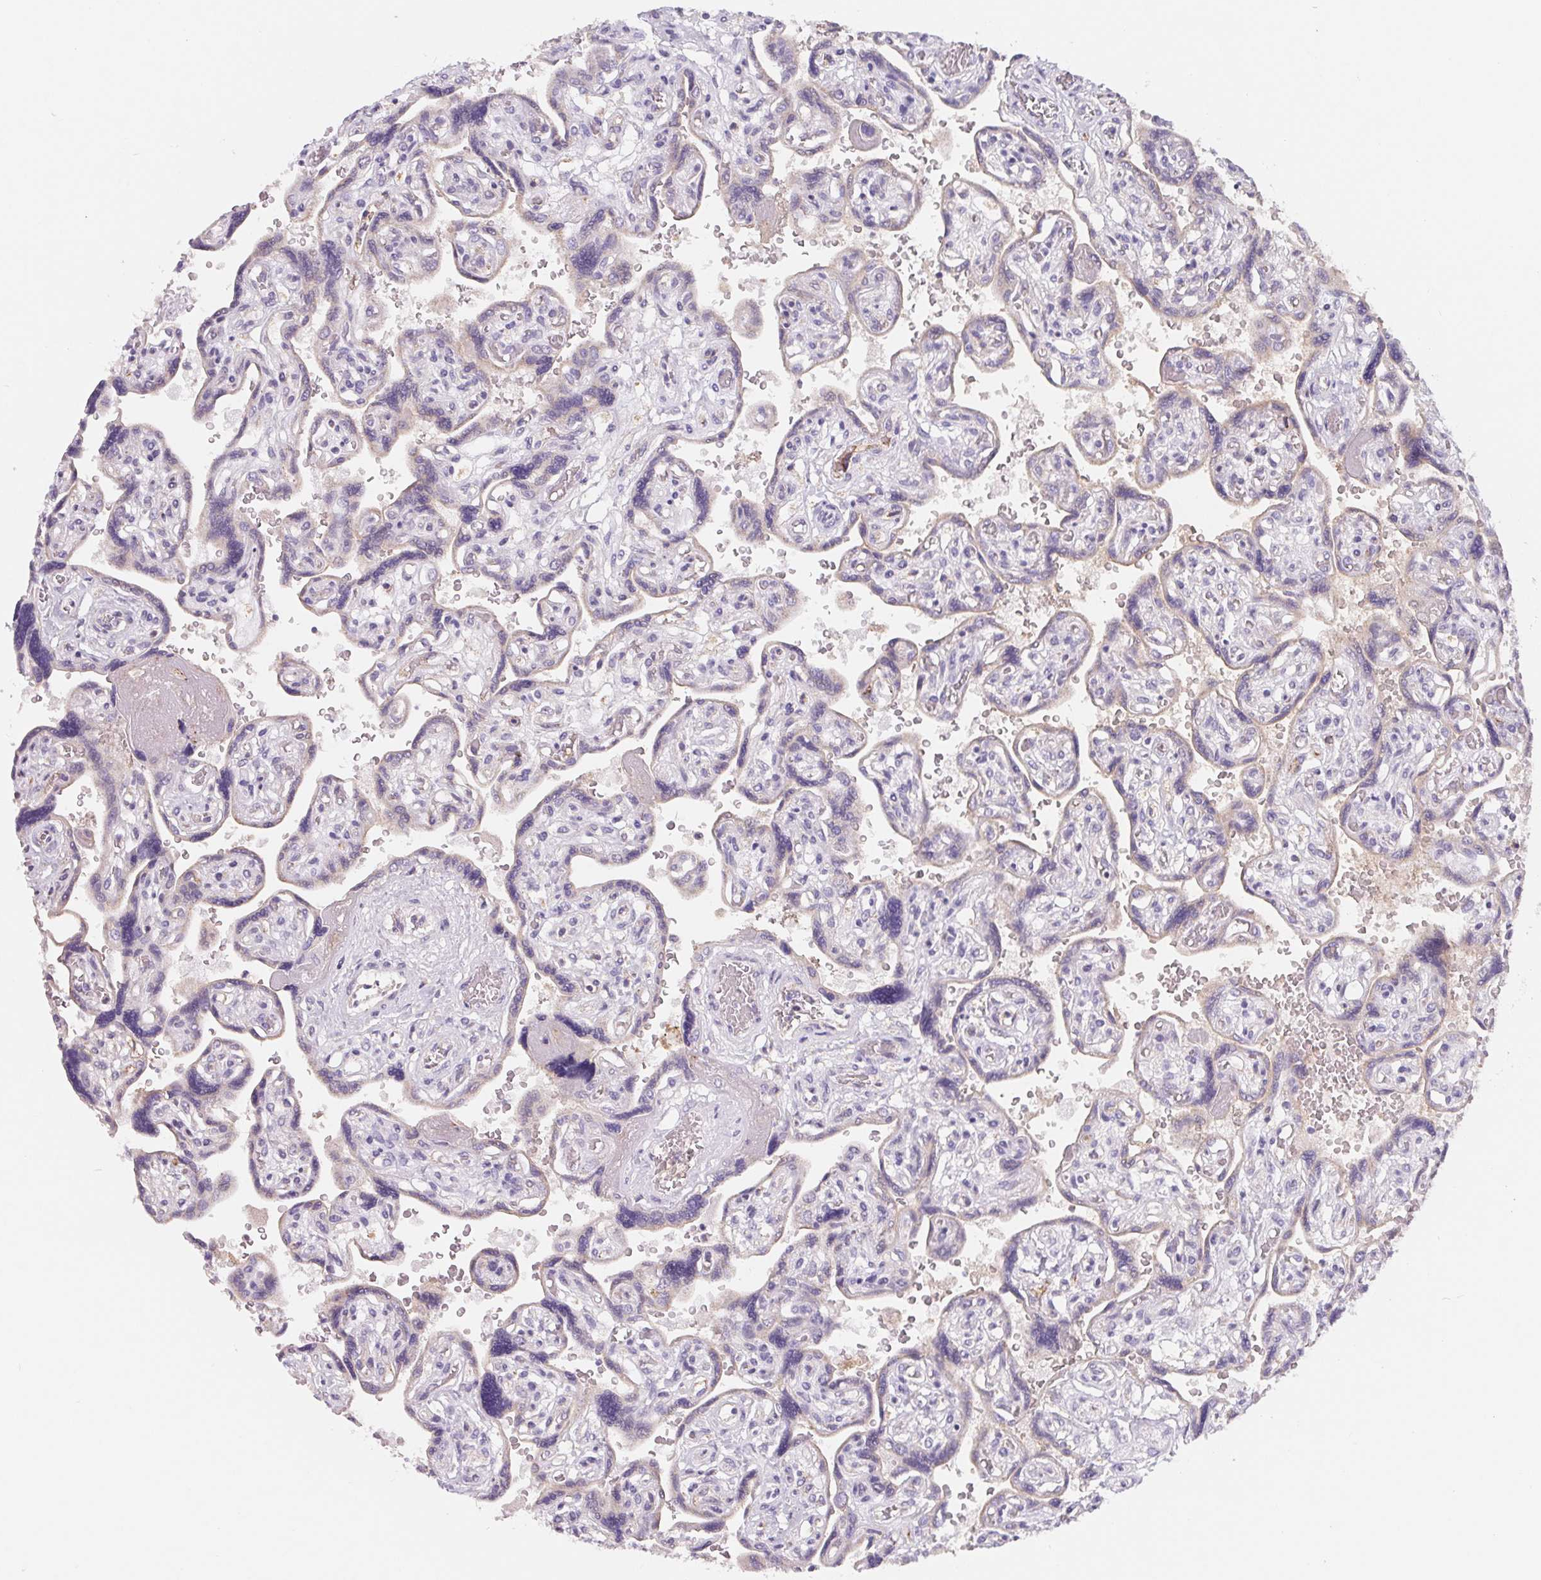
{"staining": {"intensity": "negative", "quantity": "none", "location": "none"}, "tissue": "placenta", "cell_type": "Decidual cells", "image_type": "normal", "snomed": [{"axis": "morphology", "description": "Normal tissue, NOS"}, {"axis": "topography", "description": "Placenta"}], "caption": "This is an IHC photomicrograph of normal human placenta. There is no expression in decidual cells.", "gene": "LPA", "patient": {"sex": "female", "age": 32}}